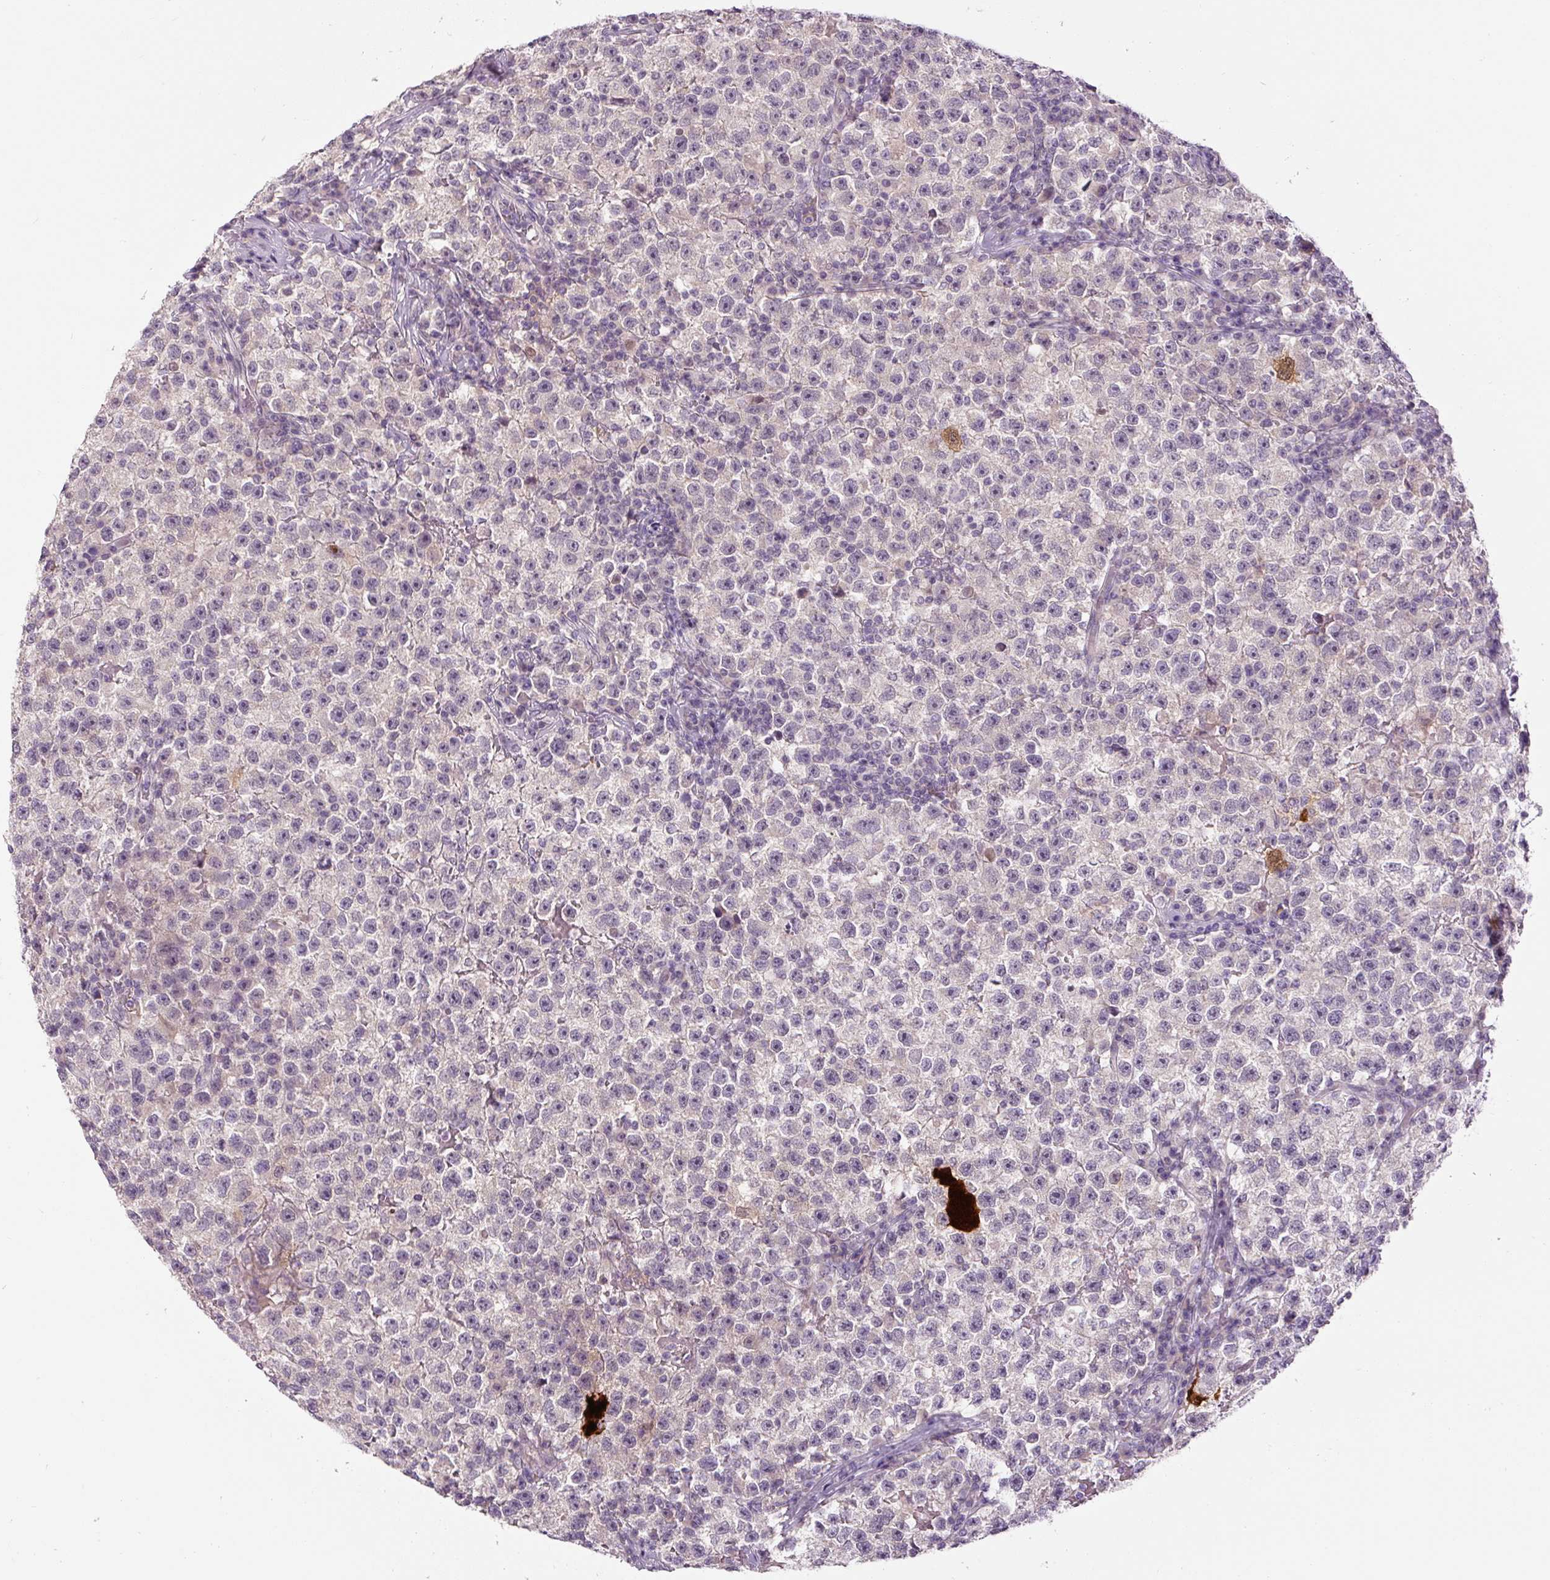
{"staining": {"intensity": "negative", "quantity": "none", "location": "none"}, "tissue": "testis cancer", "cell_type": "Tumor cells", "image_type": "cancer", "snomed": [{"axis": "morphology", "description": "Seminoma, NOS"}, {"axis": "topography", "description": "Testis"}], "caption": "The immunohistochemistry micrograph has no significant staining in tumor cells of testis seminoma tissue.", "gene": "FABP7", "patient": {"sex": "male", "age": 22}}